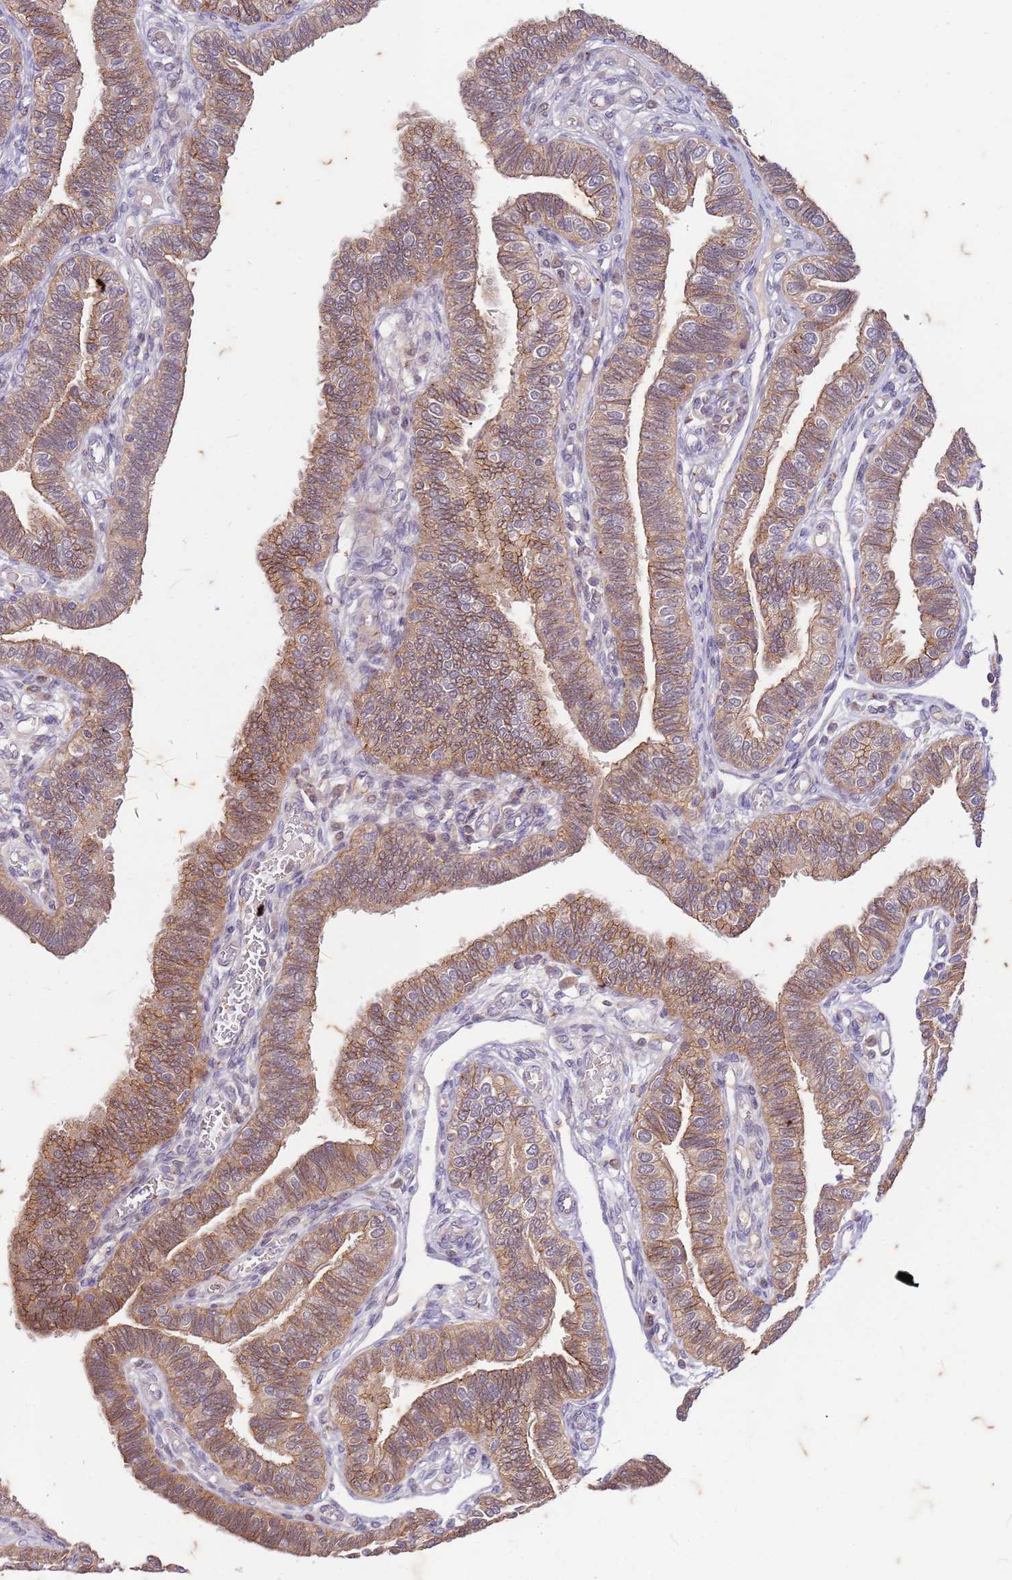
{"staining": {"intensity": "moderate", "quantity": ">75%", "location": "cytoplasmic/membranous"}, "tissue": "fallopian tube", "cell_type": "Glandular cells", "image_type": "normal", "snomed": [{"axis": "morphology", "description": "Normal tissue, NOS"}, {"axis": "topography", "description": "Fallopian tube"}], "caption": "Immunohistochemical staining of unremarkable human fallopian tube exhibits >75% levels of moderate cytoplasmic/membranous protein expression in approximately >75% of glandular cells. (DAB IHC, brown staining for protein, blue staining for nuclei).", "gene": "RAPGEF3", "patient": {"sex": "female", "age": 39}}